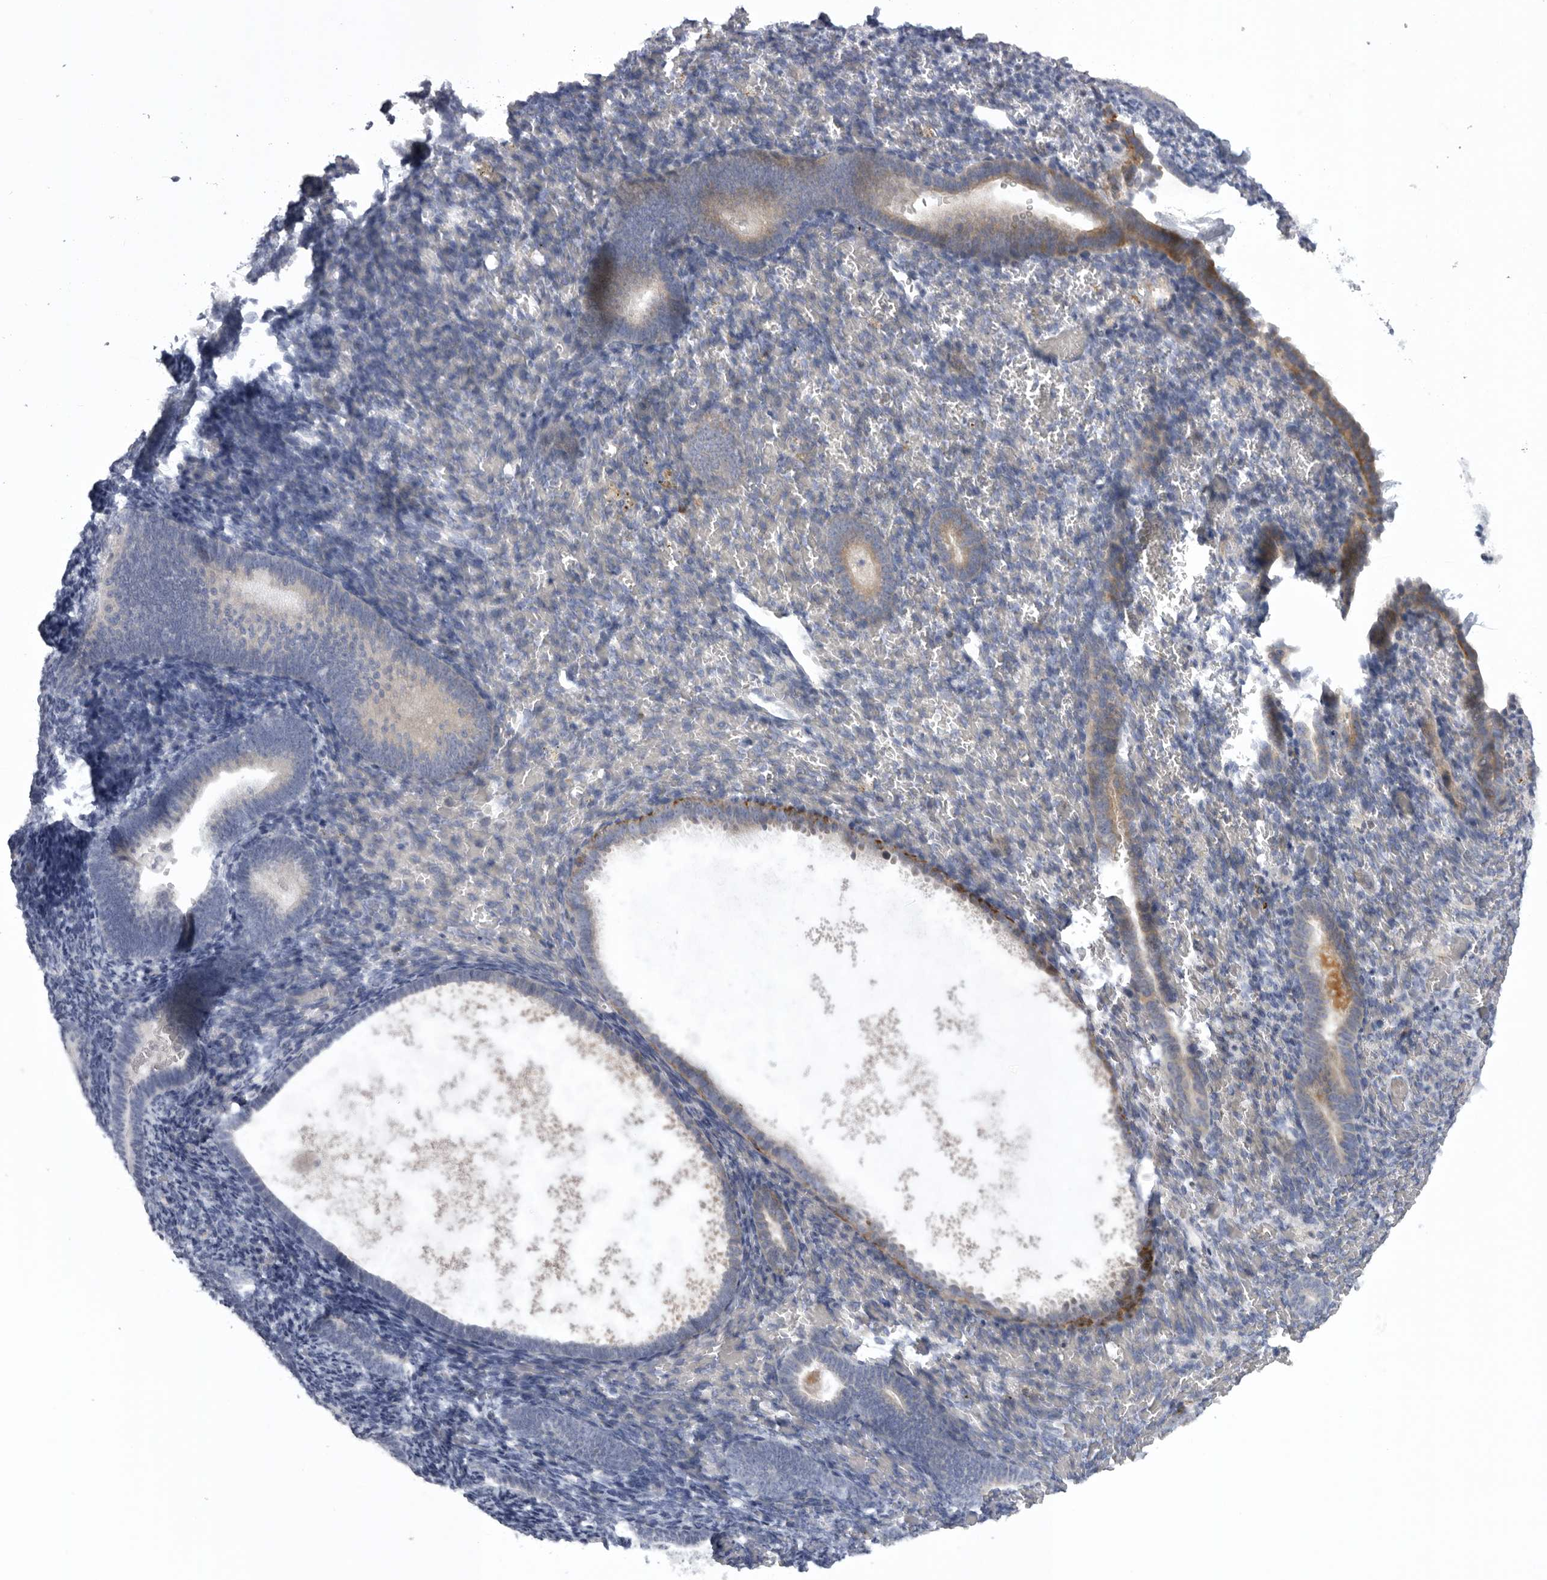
{"staining": {"intensity": "negative", "quantity": "none", "location": "none"}, "tissue": "endometrium", "cell_type": "Cells in endometrial stroma", "image_type": "normal", "snomed": [{"axis": "morphology", "description": "Normal tissue, NOS"}, {"axis": "topography", "description": "Endometrium"}], "caption": "DAB immunohistochemical staining of unremarkable endometrium reveals no significant expression in cells in endometrial stroma.", "gene": "USP24", "patient": {"sex": "female", "age": 51}}